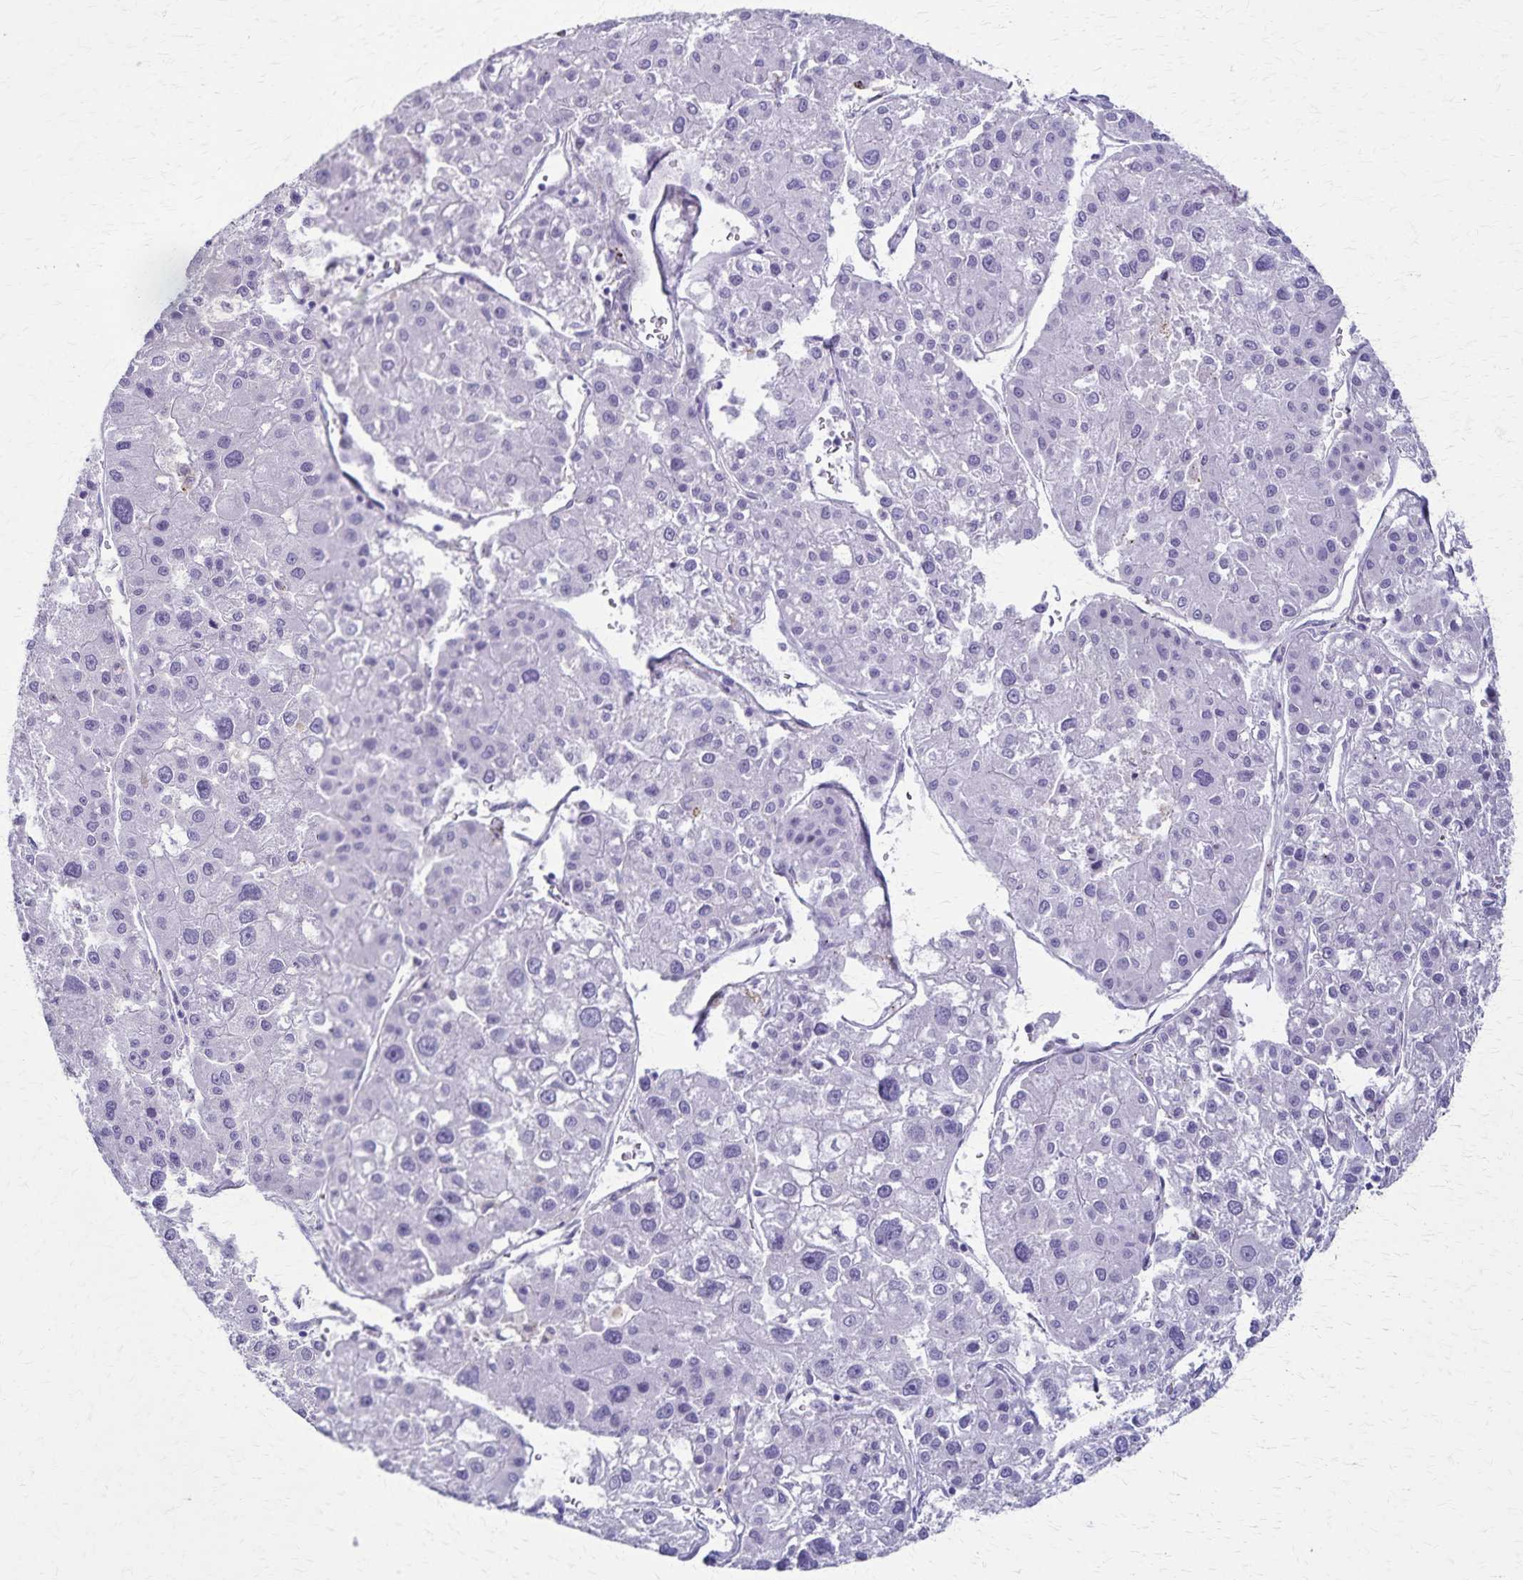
{"staining": {"intensity": "negative", "quantity": "none", "location": "none"}, "tissue": "liver cancer", "cell_type": "Tumor cells", "image_type": "cancer", "snomed": [{"axis": "morphology", "description": "Carcinoma, Hepatocellular, NOS"}, {"axis": "topography", "description": "Liver"}], "caption": "This is a micrograph of IHC staining of liver cancer (hepatocellular carcinoma), which shows no expression in tumor cells. Nuclei are stained in blue.", "gene": "TMEM60", "patient": {"sex": "male", "age": 73}}